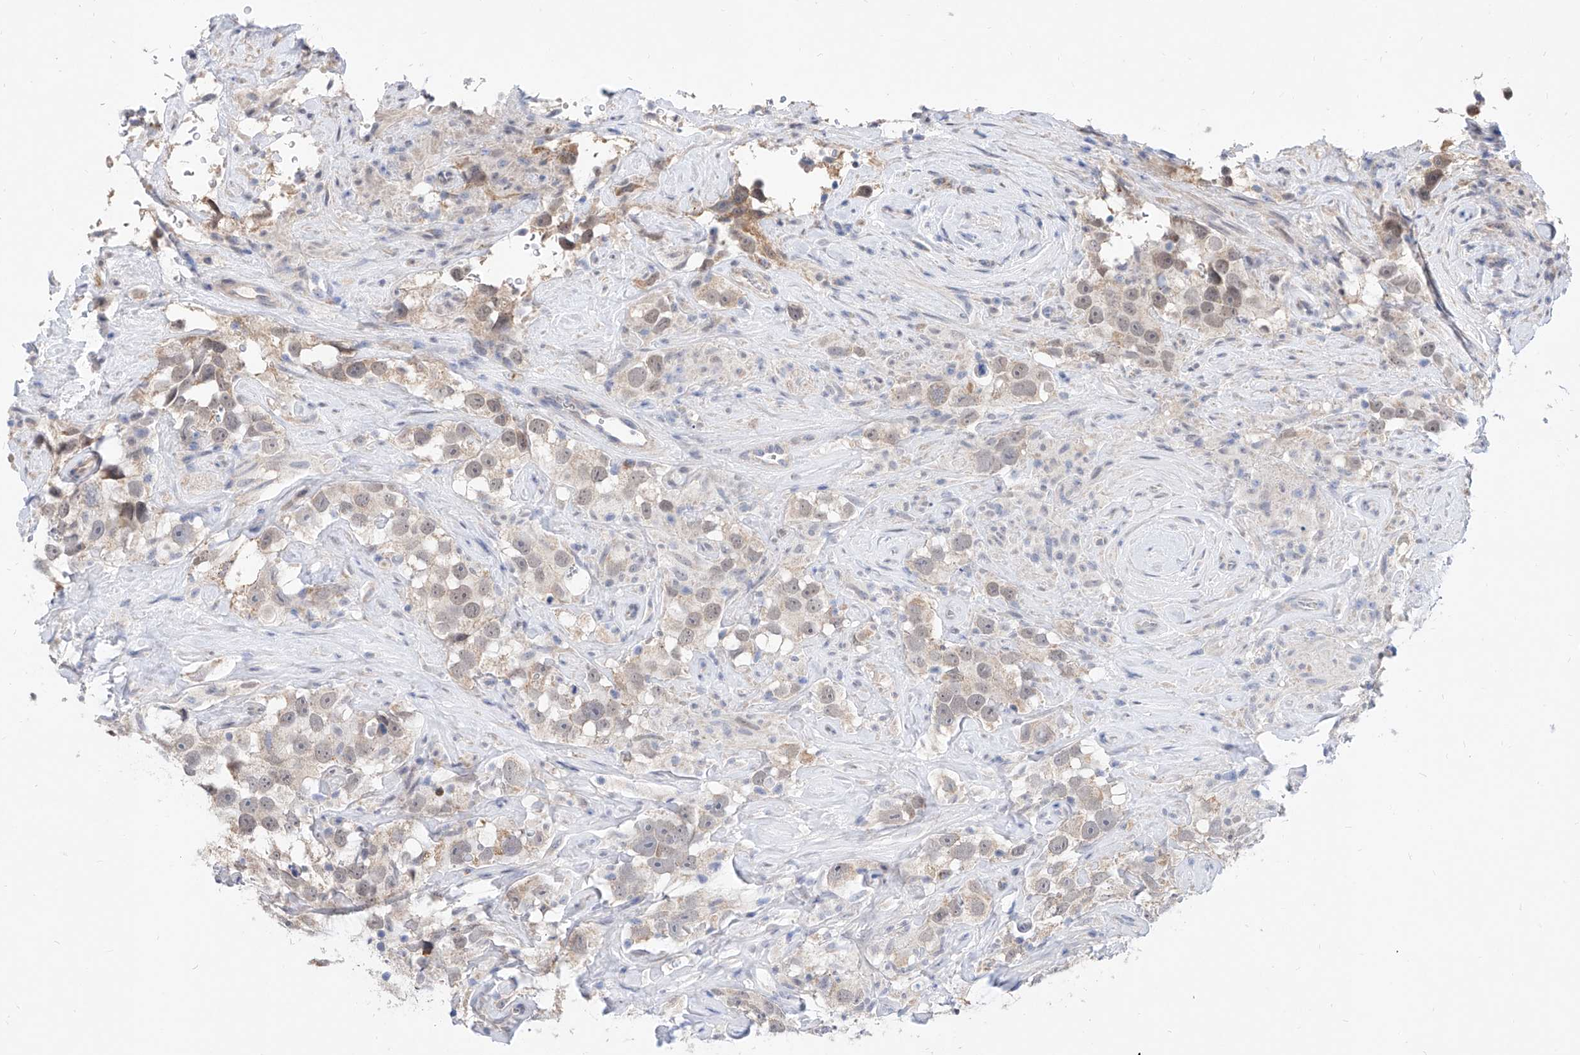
{"staining": {"intensity": "weak", "quantity": "25%-75%", "location": "nuclear"}, "tissue": "testis cancer", "cell_type": "Tumor cells", "image_type": "cancer", "snomed": [{"axis": "morphology", "description": "Seminoma, NOS"}, {"axis": "topography", "description": "Testis"}], "caption": "Testis seminoma stained with a protein marker demonstrates weak staining in tumor cells.", "gene": "BPTF", "patient": {"sex": "male", "age": 49}}